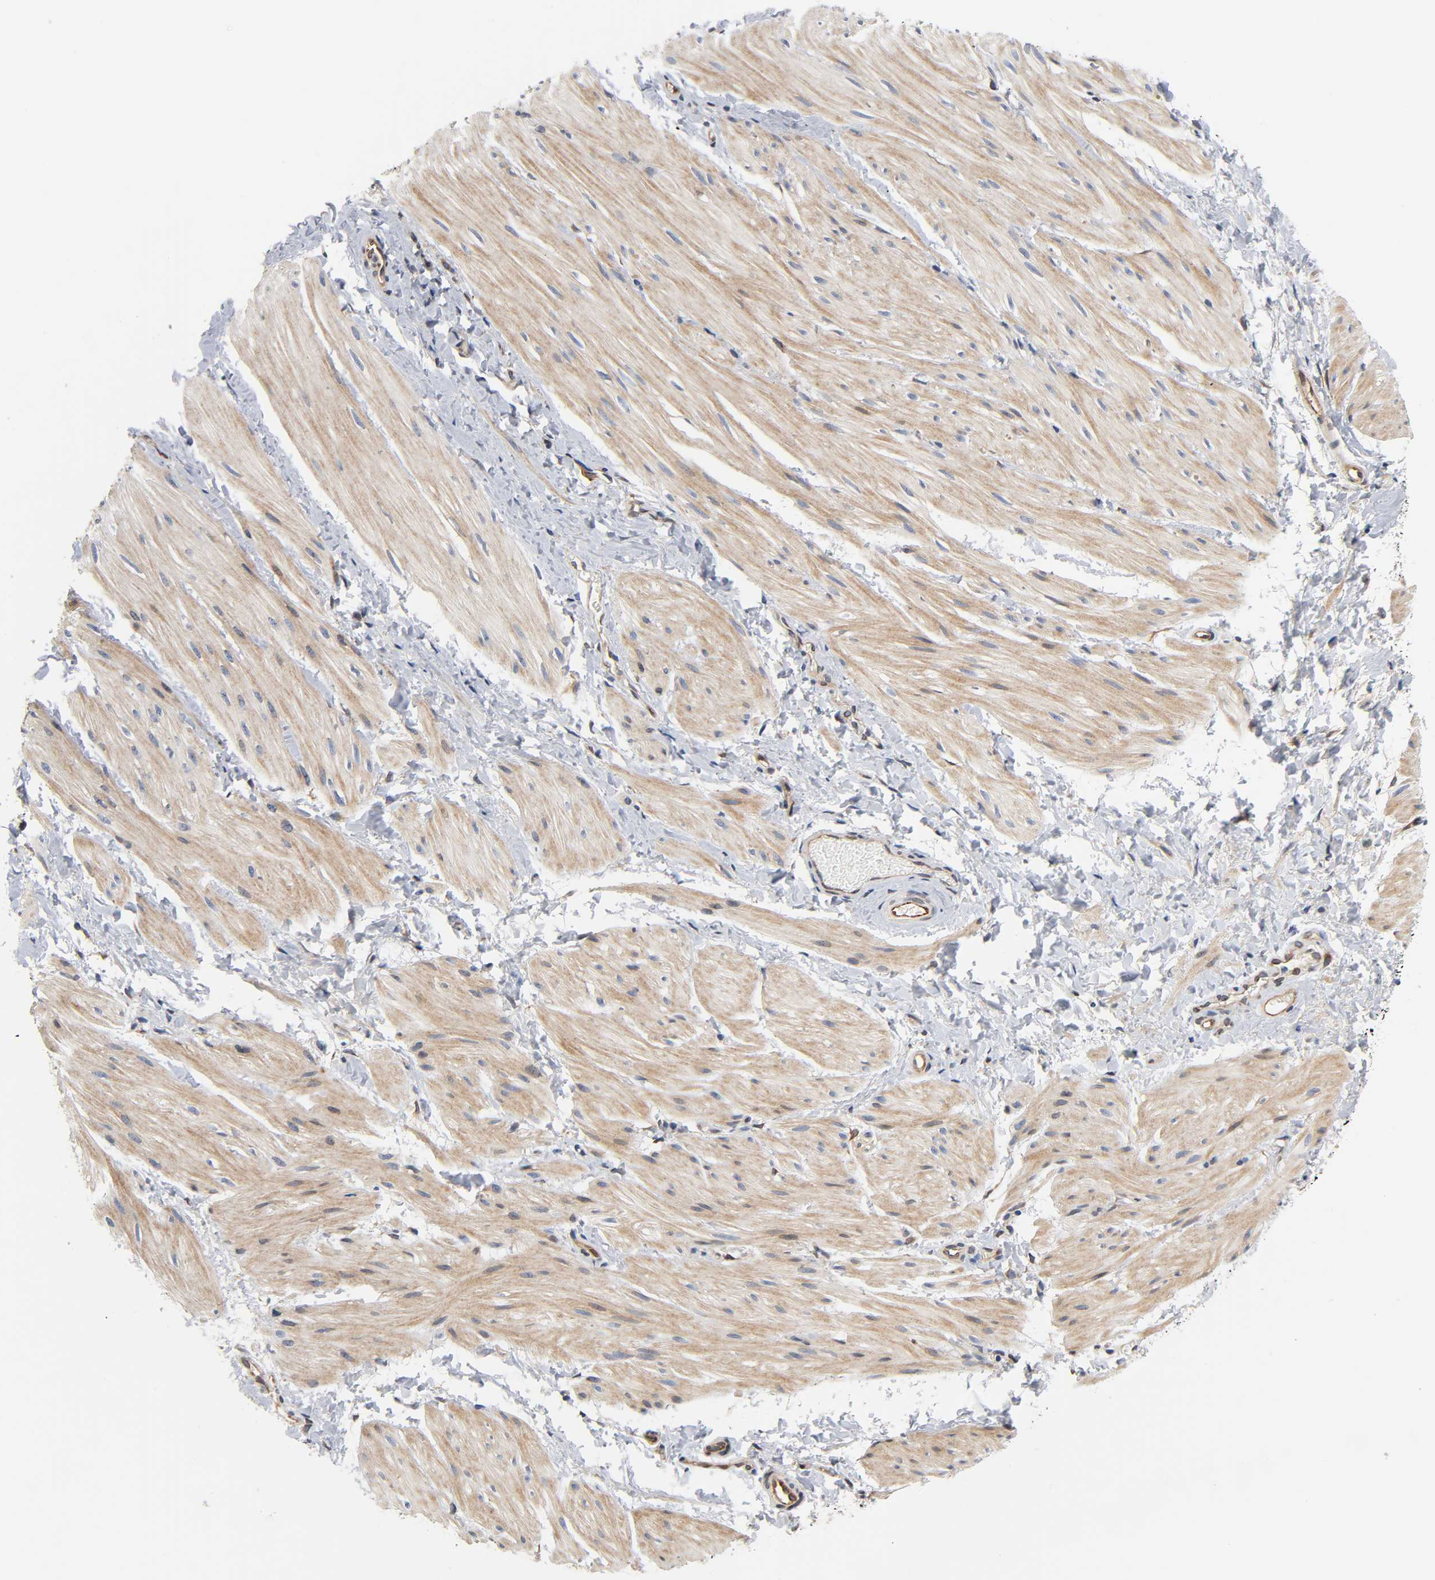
{"staining": {"intensity": "weak", "quantity": "25%-75%", "location": "cytoplasmic/membranous"}, "tissue": "smooth muscle", "cell_type": "Smooth muscle cells", "image_type": "normal", "snomed": [{"axis": "morphology", "description": "Normal tissue, NOS"}, {"axis": "topography", "description": "Smooth muscle"}], "caption": "Protein staining shows weak cytoplasmic/membranous expression in approximately 25%-75% of smooth muscle cells in unremarkable smooth muscle. The staining is performed using DAB (3,3'-diaminobenzidine) brown chromogen to label protein expression. The nuclei are counter-stained blue using hematoxylin.", "gene": "ASB6", "patient": {"sex": "male", "age": 16}}